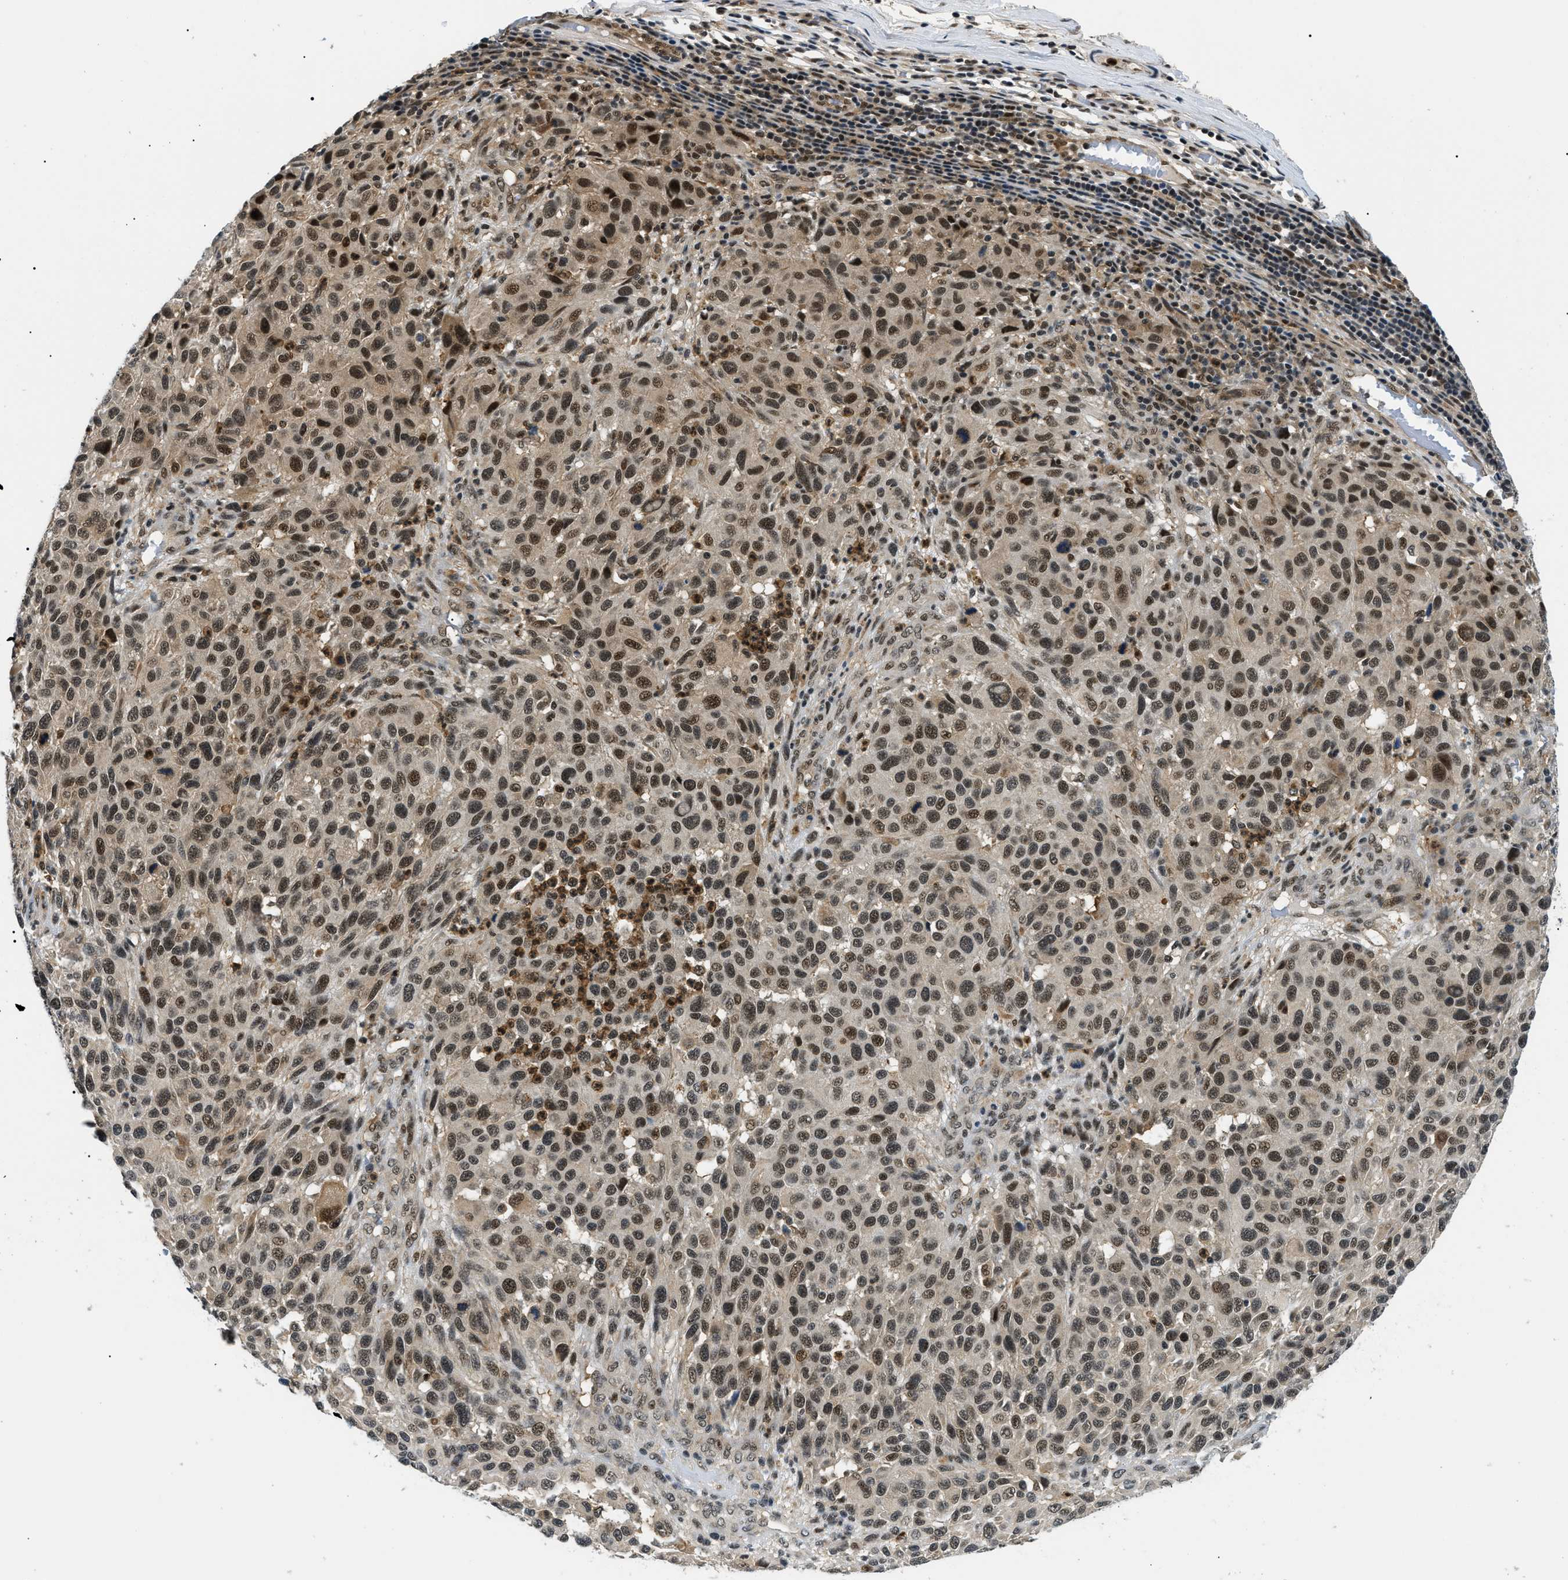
{"staining": {"intensity": "strong", "quantity": ">75%", "location": "cytoplasmic/membranous,nuclear"}, "tissue": "melanoma", "cell_type": "Tumor cells", "image_type": "cancer", "snomed": [{"axis": "morphology", "description": "Malignant melanoma, Metastatic site"}, {"axis": "topography", "description": "Lymph node"}], "caption": "Melanoma stained for a protein demonstrates strong cytoplasmic/membranous and nuclear positivity in tumor cells.", "gene": "RBM15", "patient": {"sex": "male", "age": 61}}